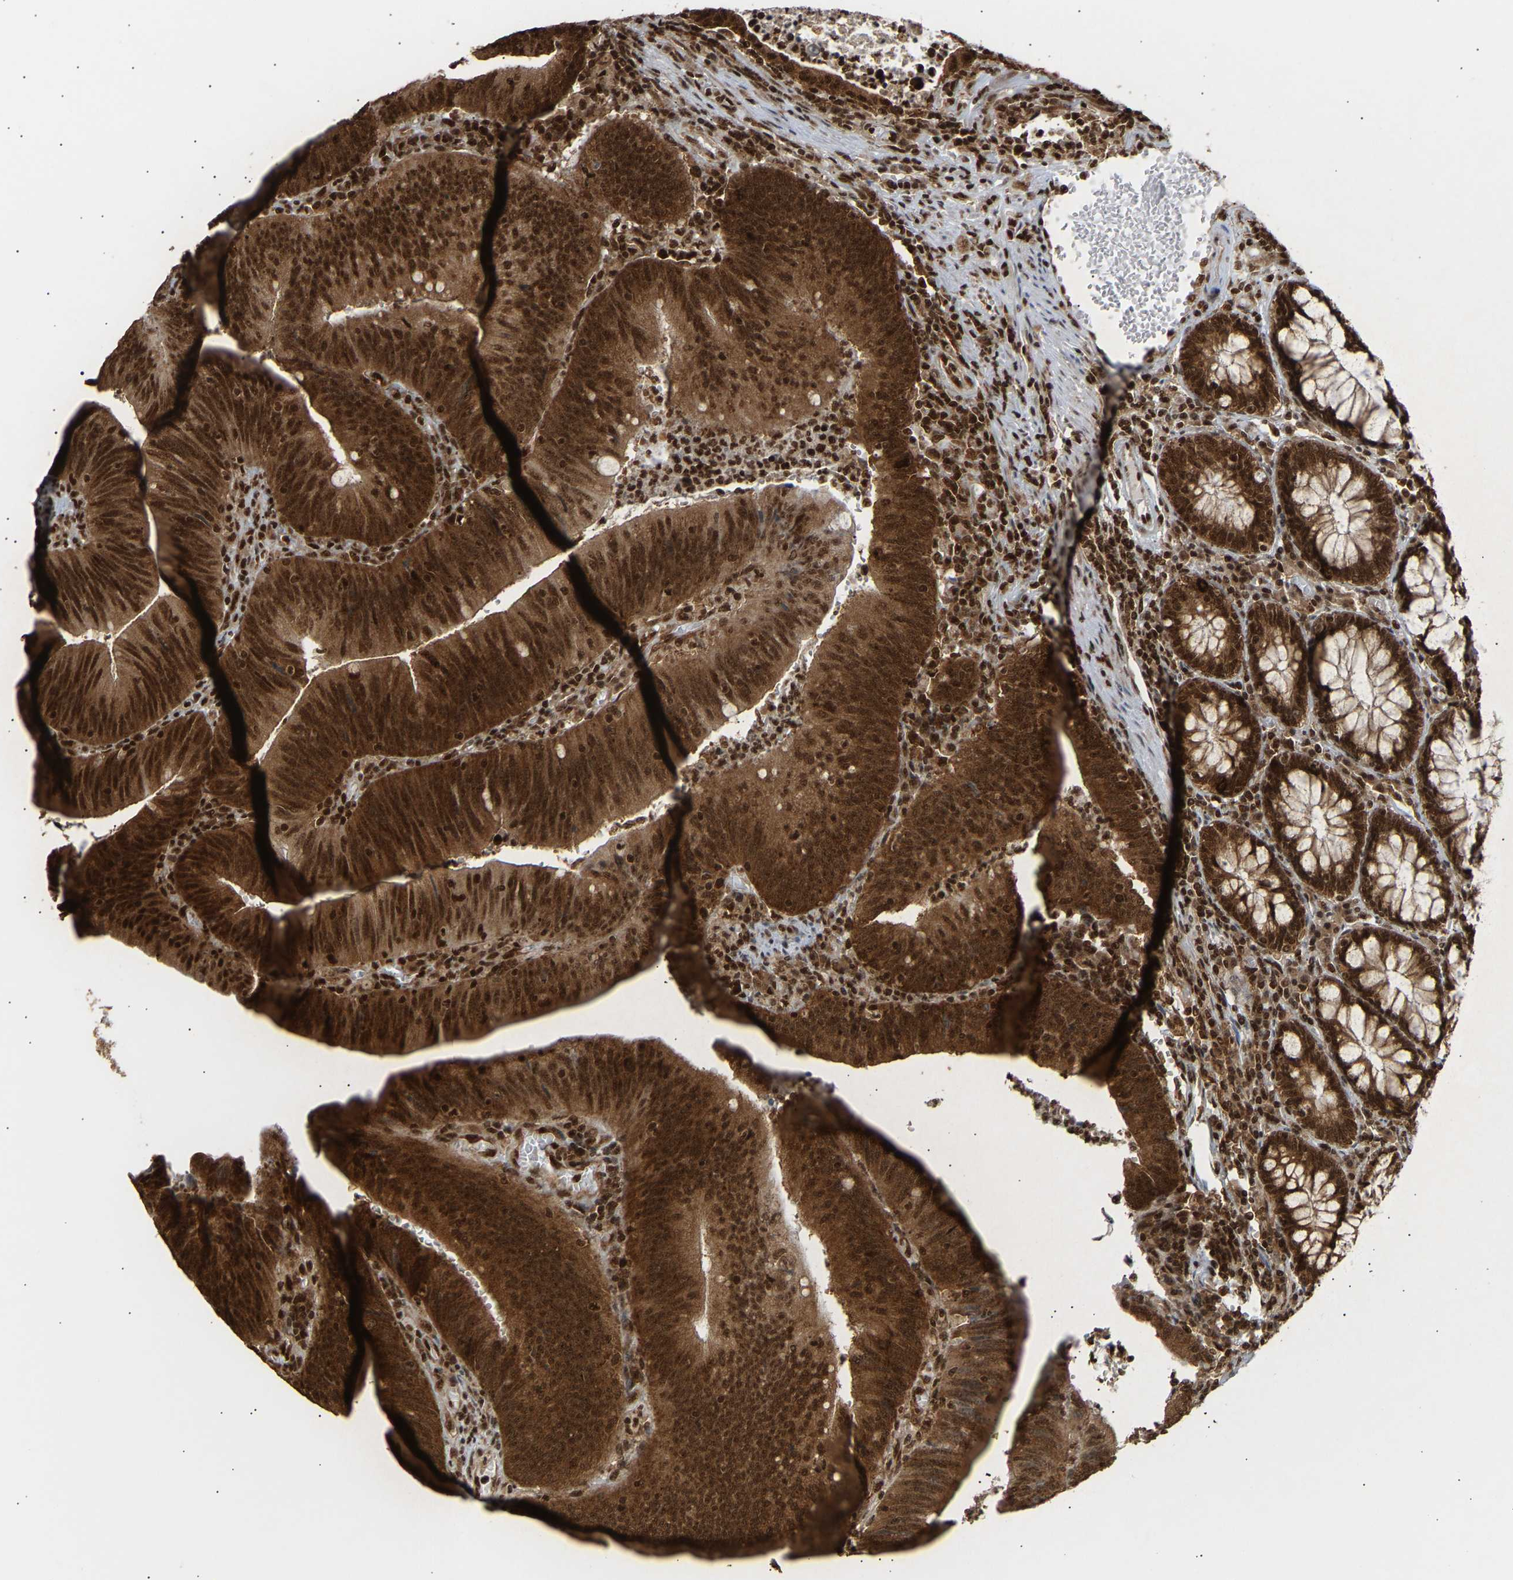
{"staining": {"intensity": "strong", "quantity": ">75%", "location": "cytoplasmic/membranous,nuclear"}, "tissue": "colorectal cancer", "cell_type": "Tumor cells", "image_type": "cancer", "snomed": [{"axis": "morphology", "description": "Normal tissue, NOS"}, {"axis": "morphology", "description": "Adenocarcinoma, NOS"}, {"axis": "topography", "description": "Rectum"}], "caption": "Colorectal adenocarcinoma stained for a protein (brown) exhibits strong cytoplasmic/membranous and nuclear positive positivity in about >75% of tumor cells.", "gene": "ALYREF", "patient": {"sex": "female", "age": 66}}